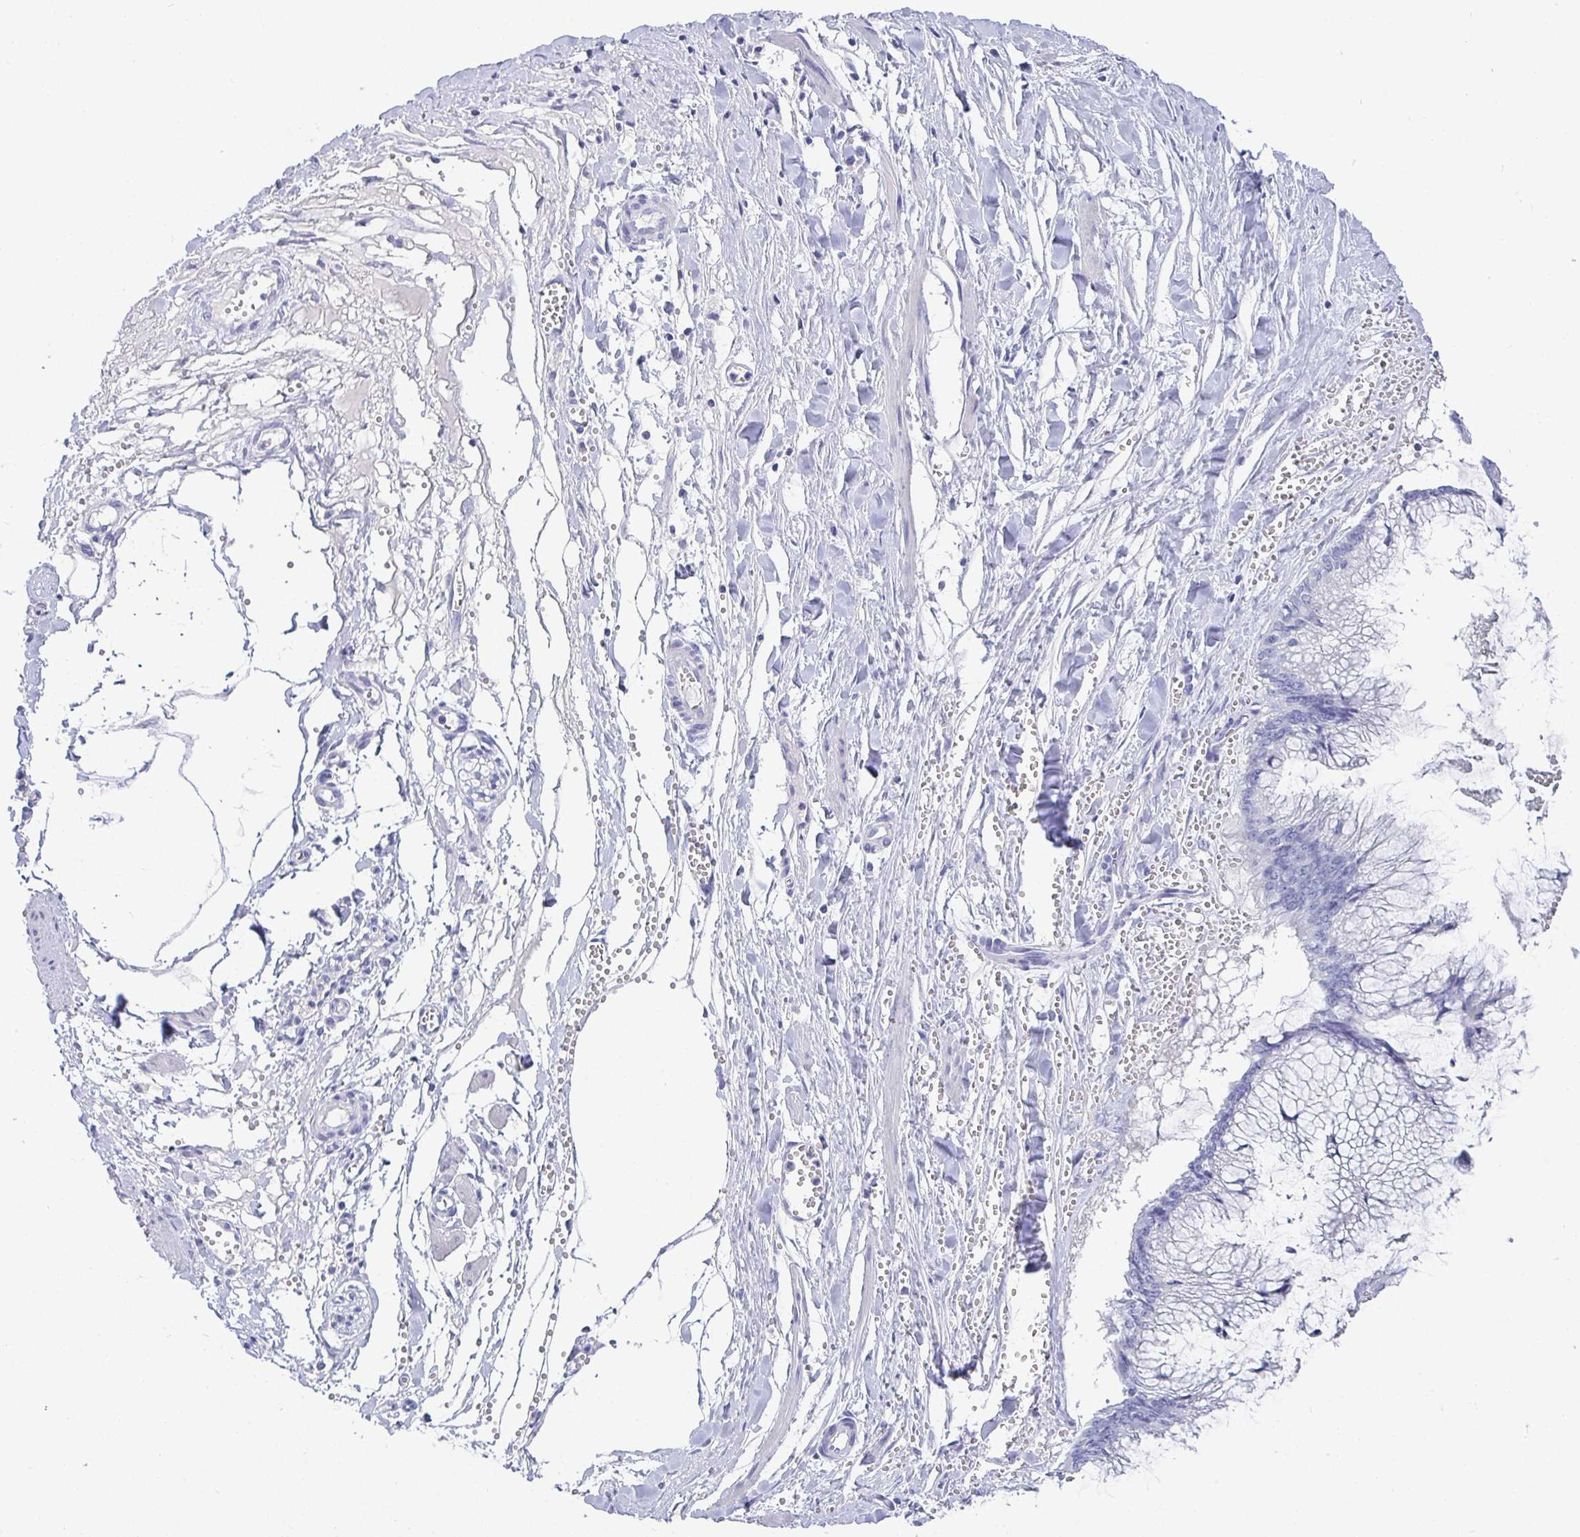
{"staining": {"intensity": "negative", "quantity": "none", "location": "none"}, "tissue": "ovarian cancer", "cell_type": "Tumor cells", "image_type": "cancer", "snomed": [{"axis": "morphology", "description": "Cystadenocarcinoma, mucinous, NOS"}, {"axis": "topography", "description": "Ovary"}], "caption": "High power microscopy photomicrograph of an immunohistochemistry image of ovarian cancer, revealing no significant expression in tumor cells.", "gene": "TMEM241", "patient": {"sex": "female", "age": 44}}